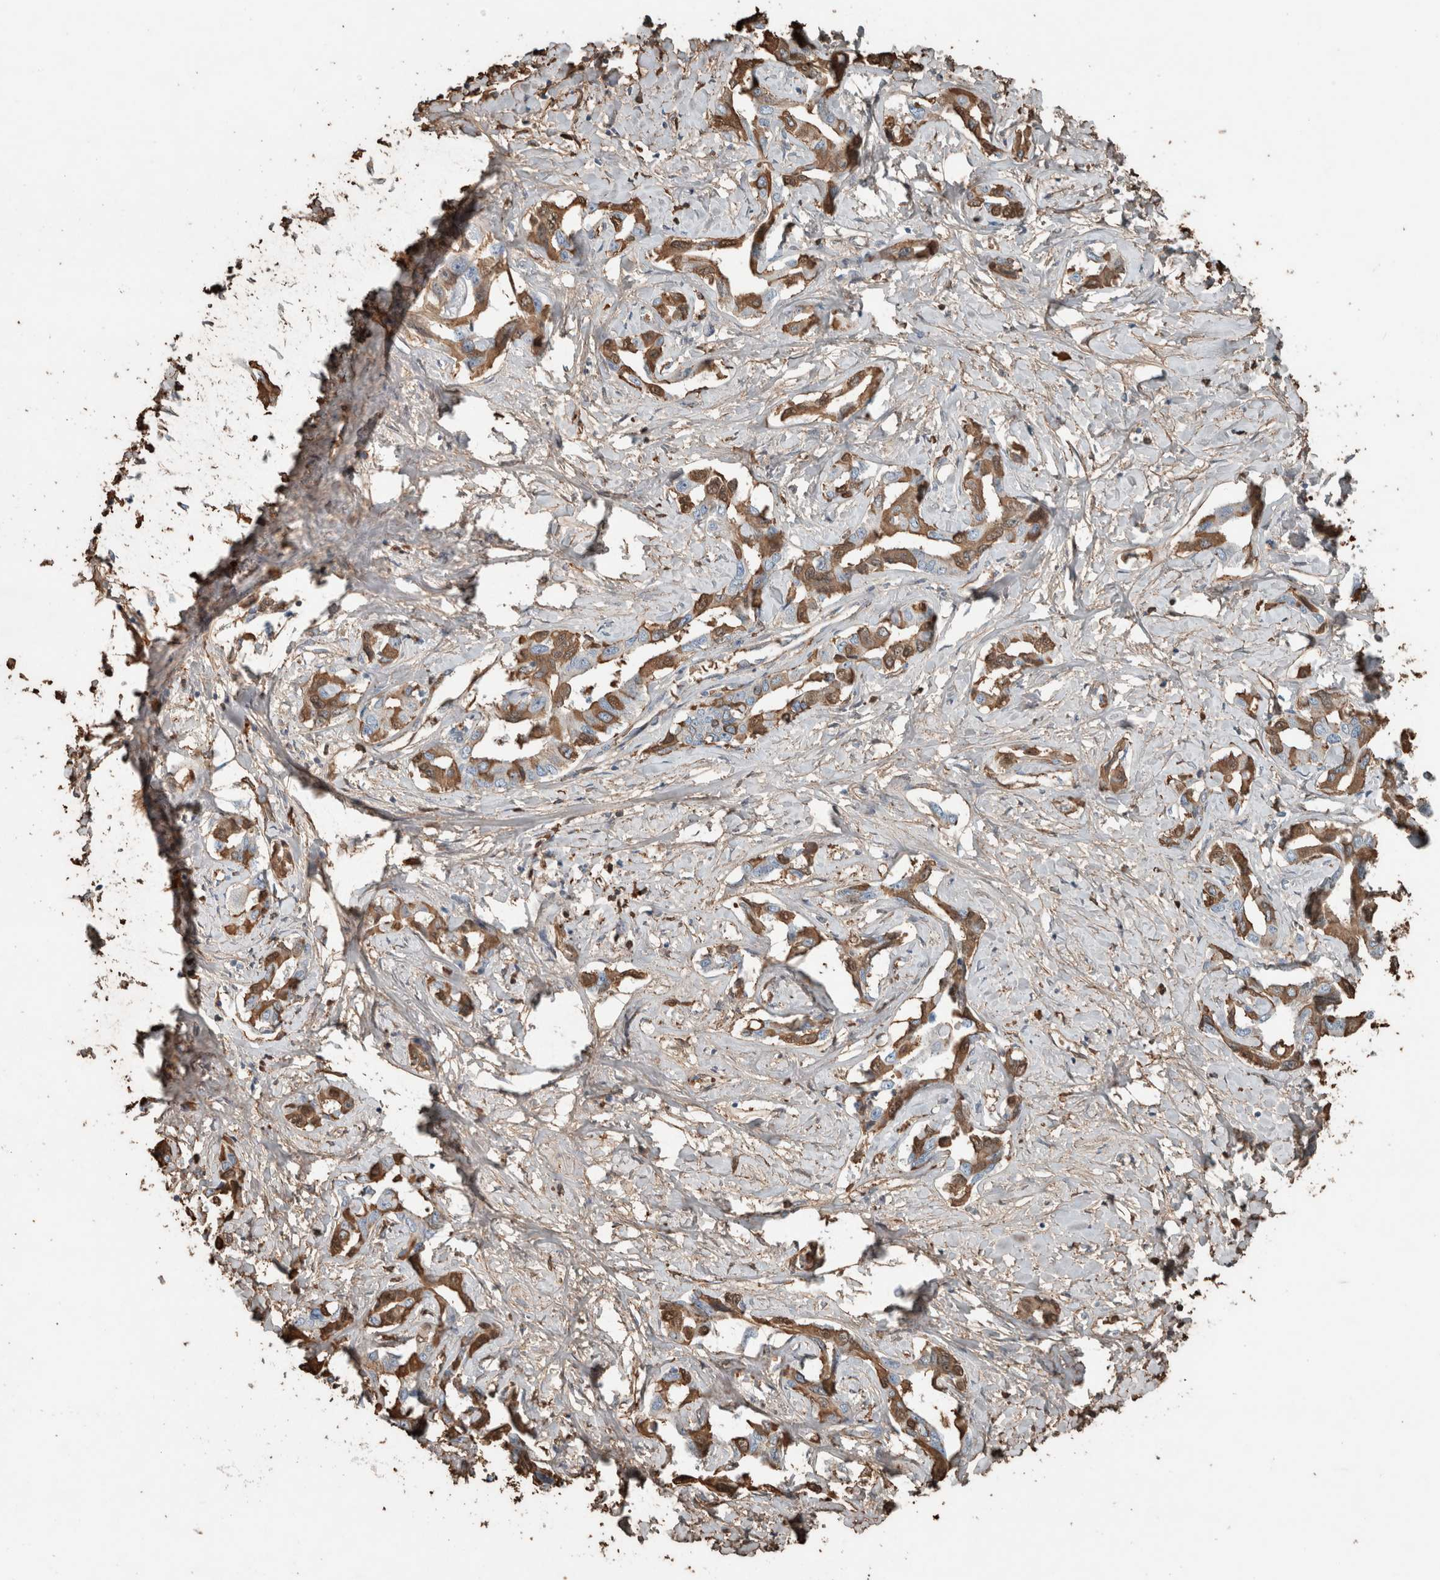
{"staining": {"intensity": "moderate", "quantity": "25%-75%", "location": "cytoplasmic/membranous"}, "tissue": "liver cancer", "cell_type": "Tumor cells", "image_type": "cancer", "snomed": [{"axis": "morphology", "description": "Cholangiocarcinoma"}, {"axis": "topography", "description": "Liver"}], "caption": "This photomicrograph demonstrates IHC staining of human liver cancer, with medium moderate cytoplasmic/membranous expression in about 25%-75% of tumor cells.", "gene": "USP34", "patient": {"sex": "male", "age": 59}}